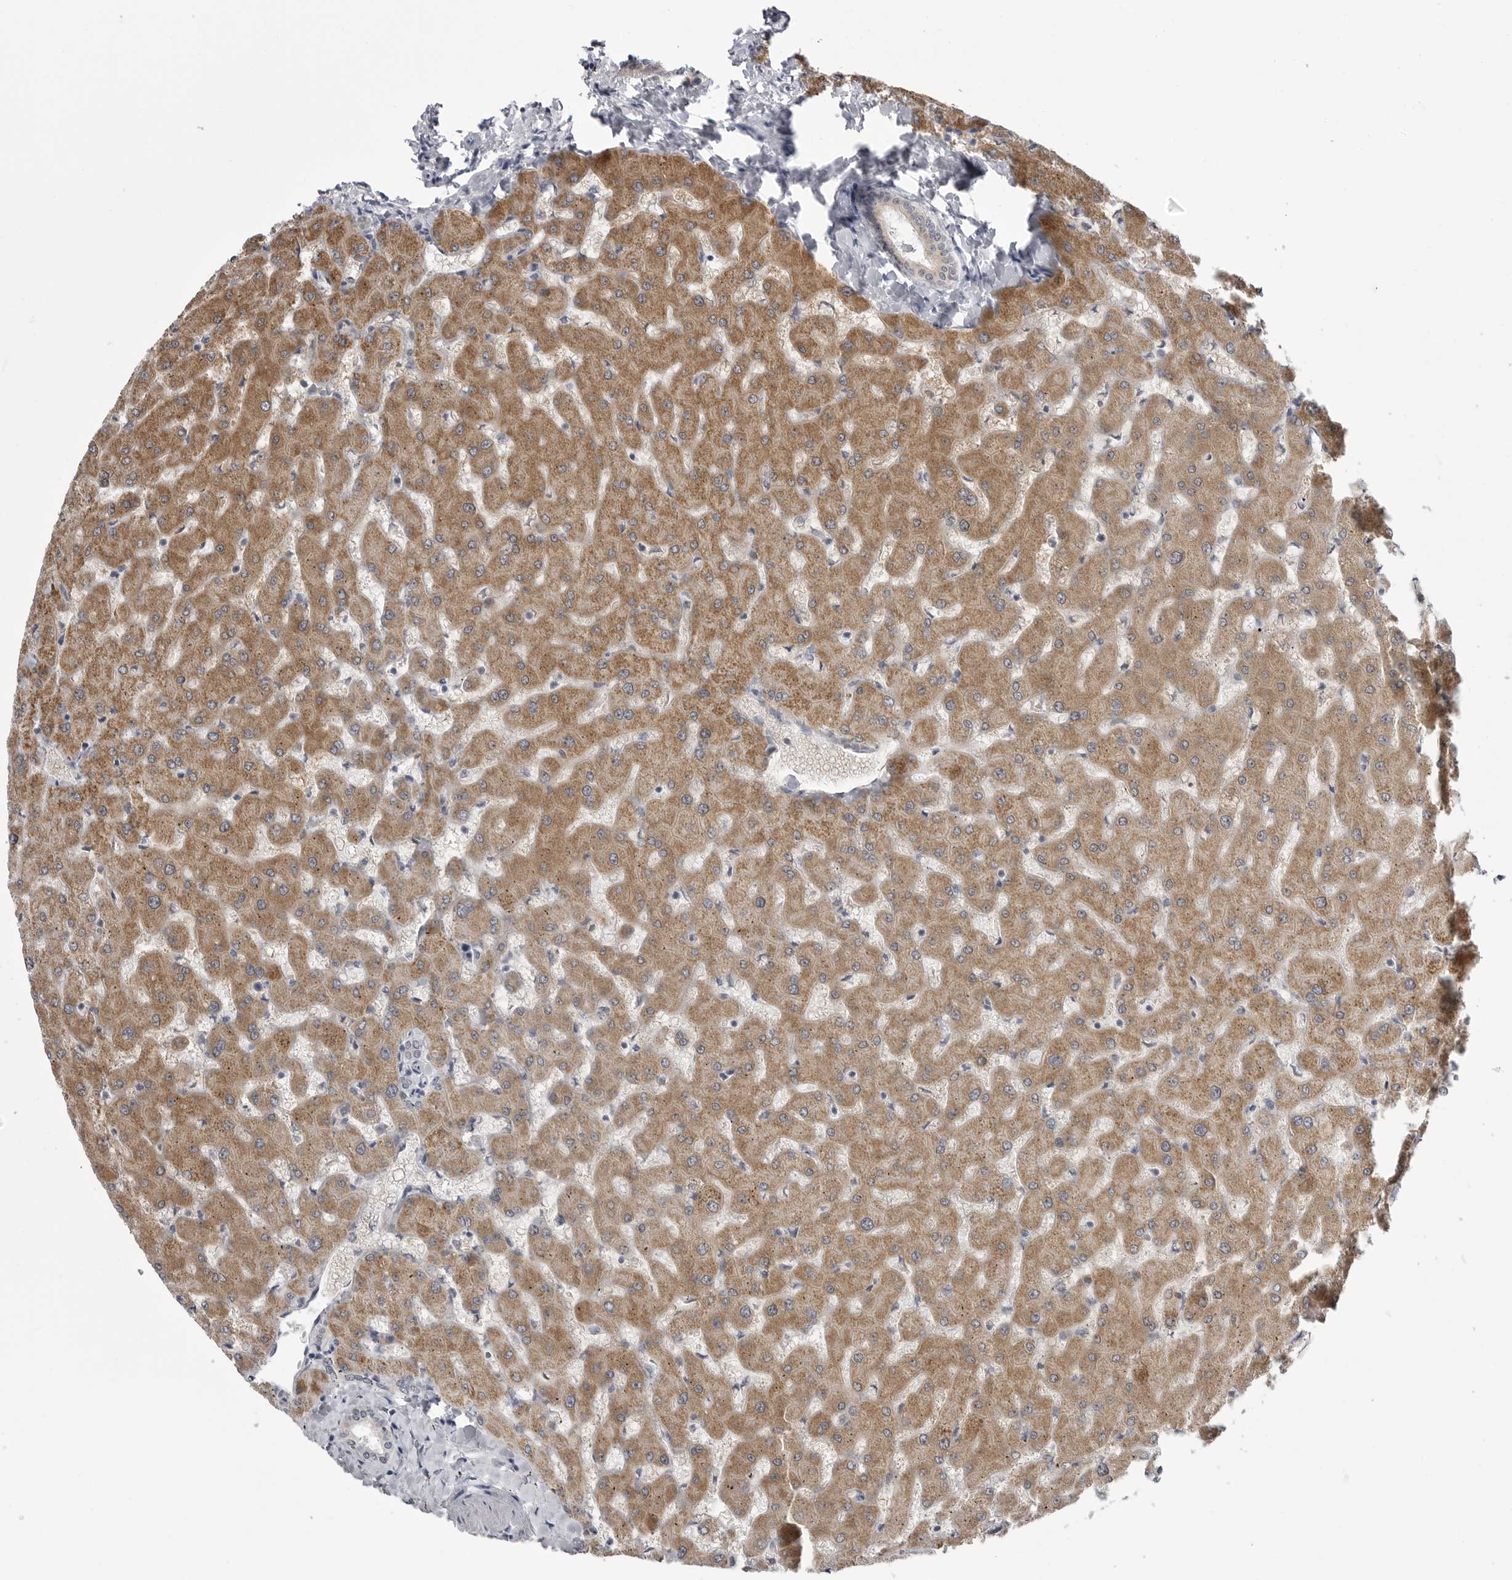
{"staining": {"intensity": "weak", "quantity": "<25%", "location": "cytoplasmic/membranous"}, "tissue": "liver", "cell_type": "Cholangiocytes", "image_type": "normal", "snomed": [{"axis": "morphology", "description": "Normal tissue, NOS"}, {"axis": "topography", "description": "Liver"}], "caption": "A photomicrograph of liver stained for a protein shows no brown staining in cholangiocytes.", "gene": "FH", "patient": {"sex": "female", "age": 63}}